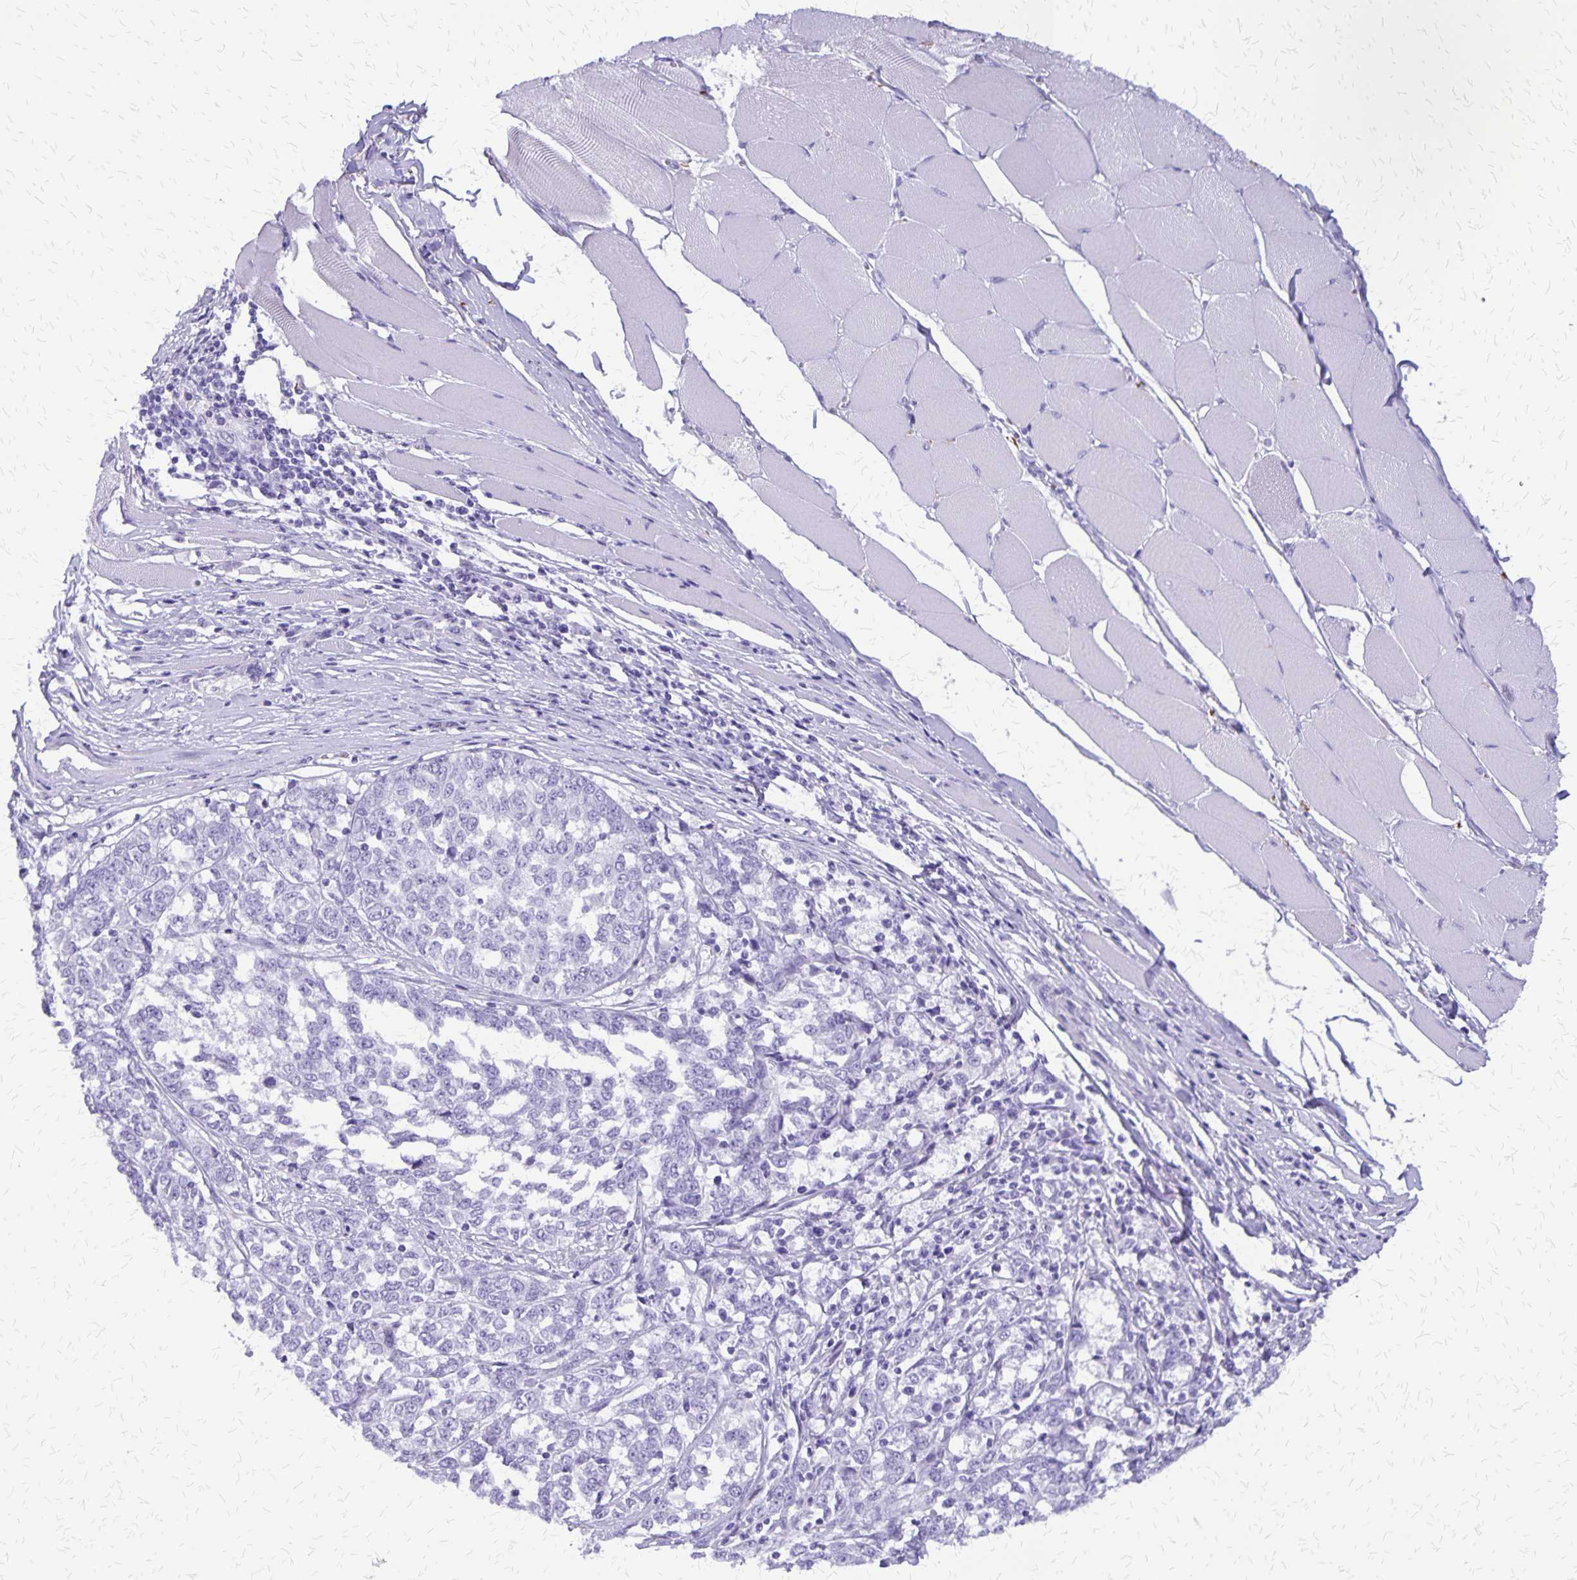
{"staining": {"intensity": "negative", "quantity": "none", "location": "none"}, "tissue": "melanoma", "cell_type": "Tumor cells", "image_type": "cancer", "snomed": [{"axis": "morphology", "description": "Malignant melanoma, NOS"}, {"axis": "topography", "description": "Skin"}], "caption": "DAB (3,3'-diaminobenzidine) immunohistochemical staining of human melanoma exhibits no significant staining in tumor cells.", "gene": "SLC13A2", "patient": {"sex": "female", "age": 72}}